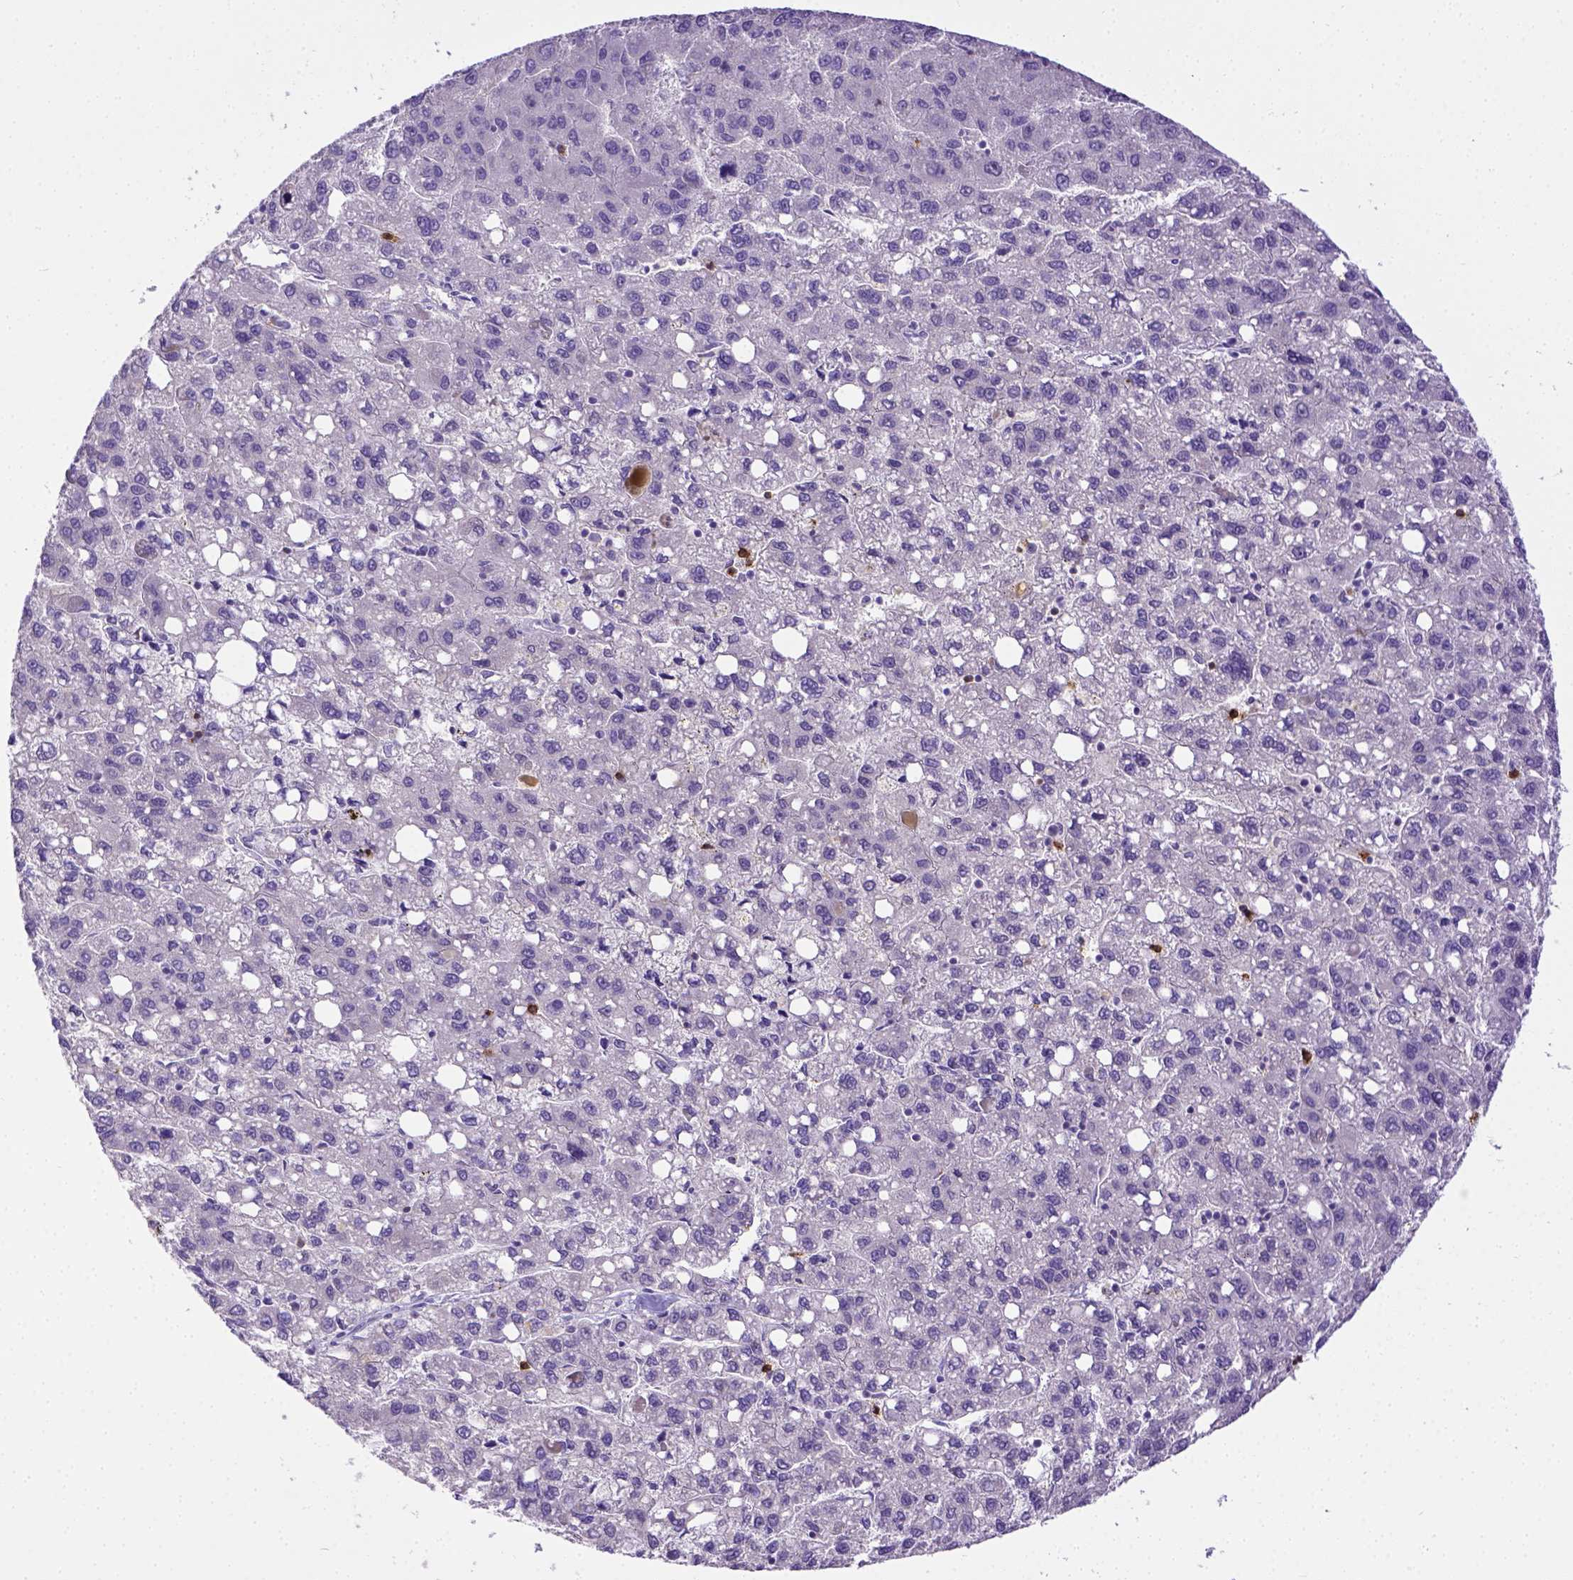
{"staining": {"intensity": "negative", "quantity": "none", "location": "none"}, "tissue": "liver cancer", "cell_type": "Tumor cells", "image_type": "cancer", "snomed": [{"axis": "morphology", "description": "Carcinoma, Hepatocellular, NOS"}, {"axis": "topography", "description": "Liver"}], "caption": "Protein analysis of liver hepatocellular carcinoma shows no significant expression in tumor cells.", "gene": "B3GAT1", "patient": {"sex": "female", "age": 82}}